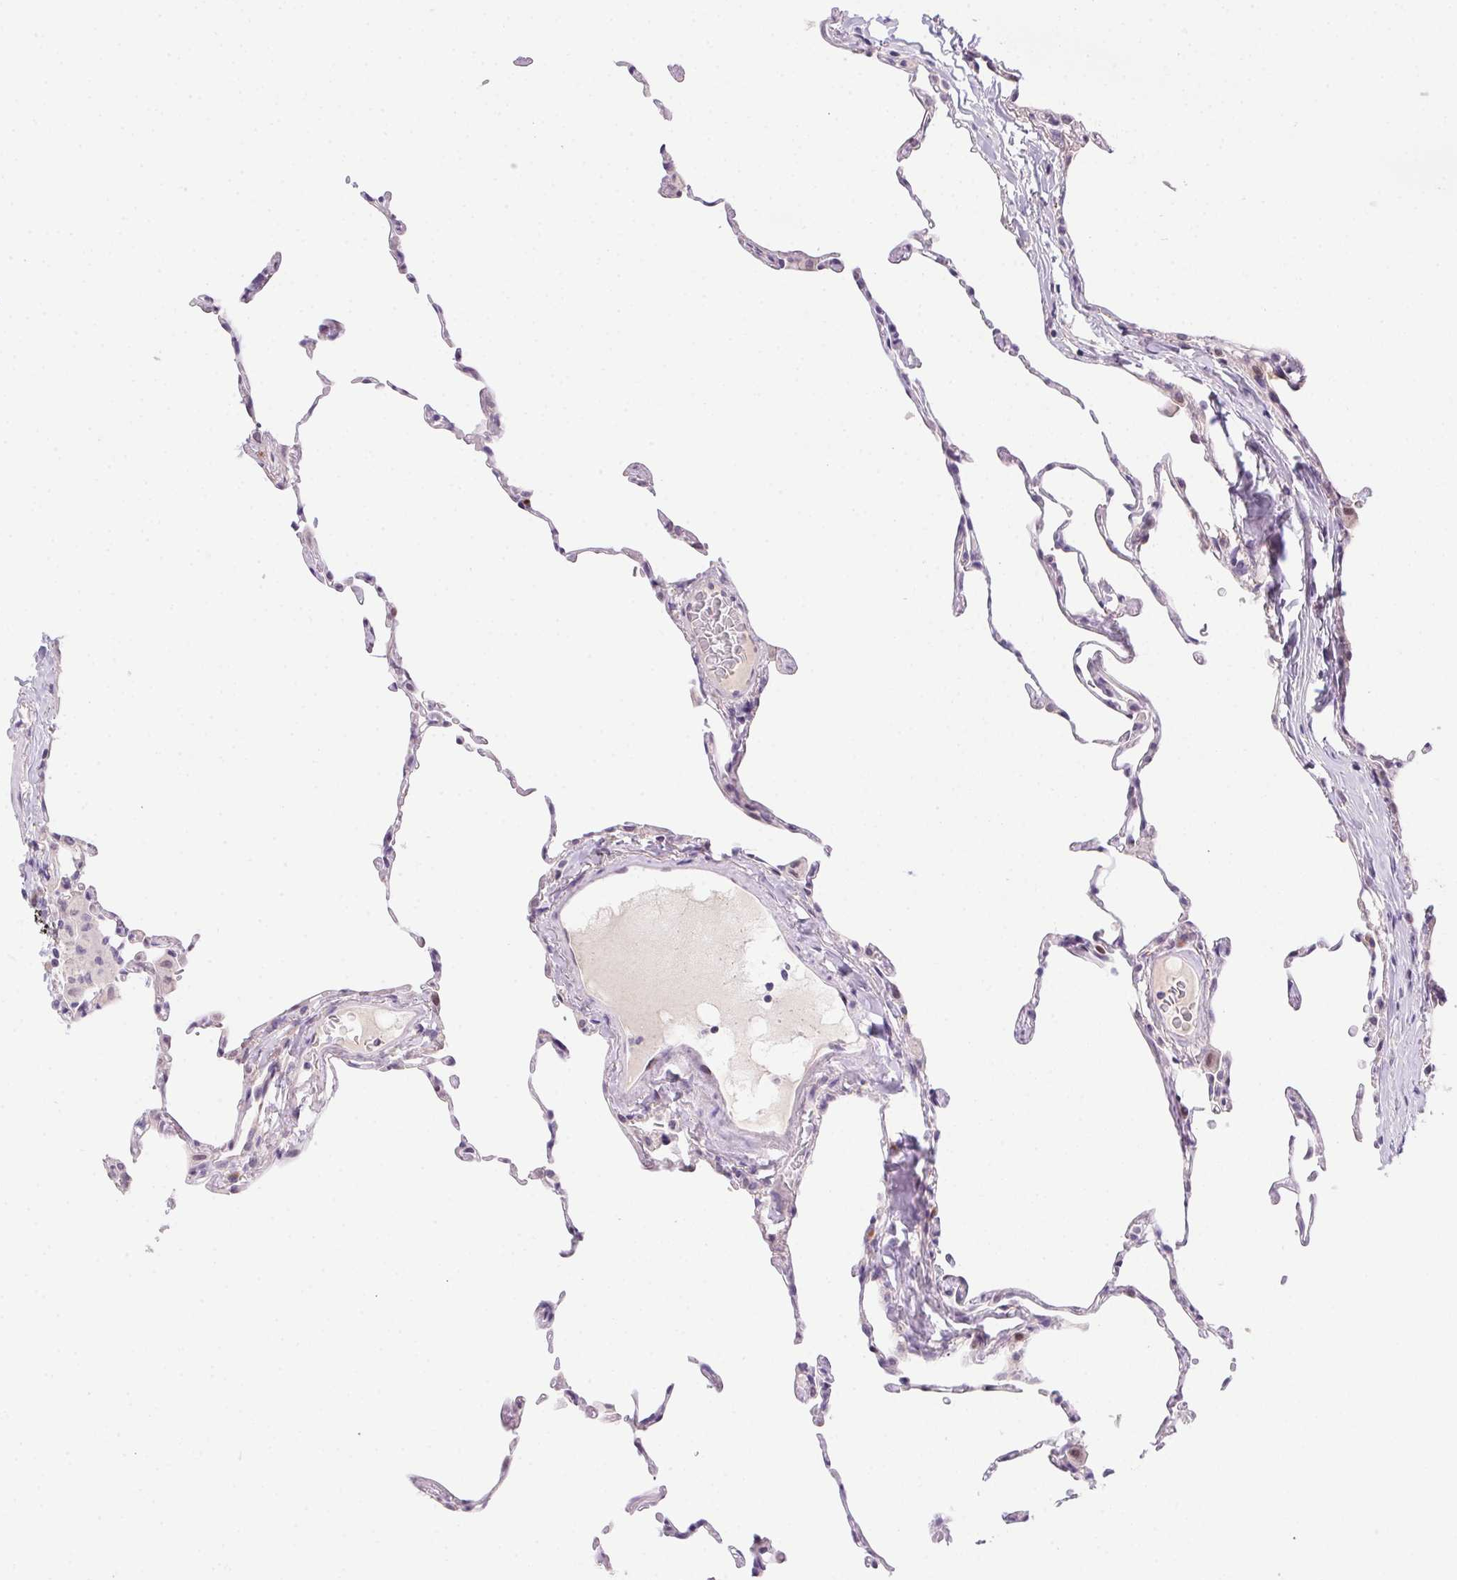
{"staining": {"intensity": "weak", "quantity": "<25%", "location": "cytoplasmic/membranous"}, "tissue": "lung", "cell_type": "Alveolar cells", "image_type": "normal", "snomed": [{"axis": "morphology", "description": "Normal tissue, NOS"}, {"axis": "topography", "description": "Lung"}], "caption": "DAB (3,3'-diaminobenzidine) immunohistochemical staining of normal lung shows no significant expression in alveolar cells.", "gene": "SP9", "patient": {"sex": "female", "age": 57}}